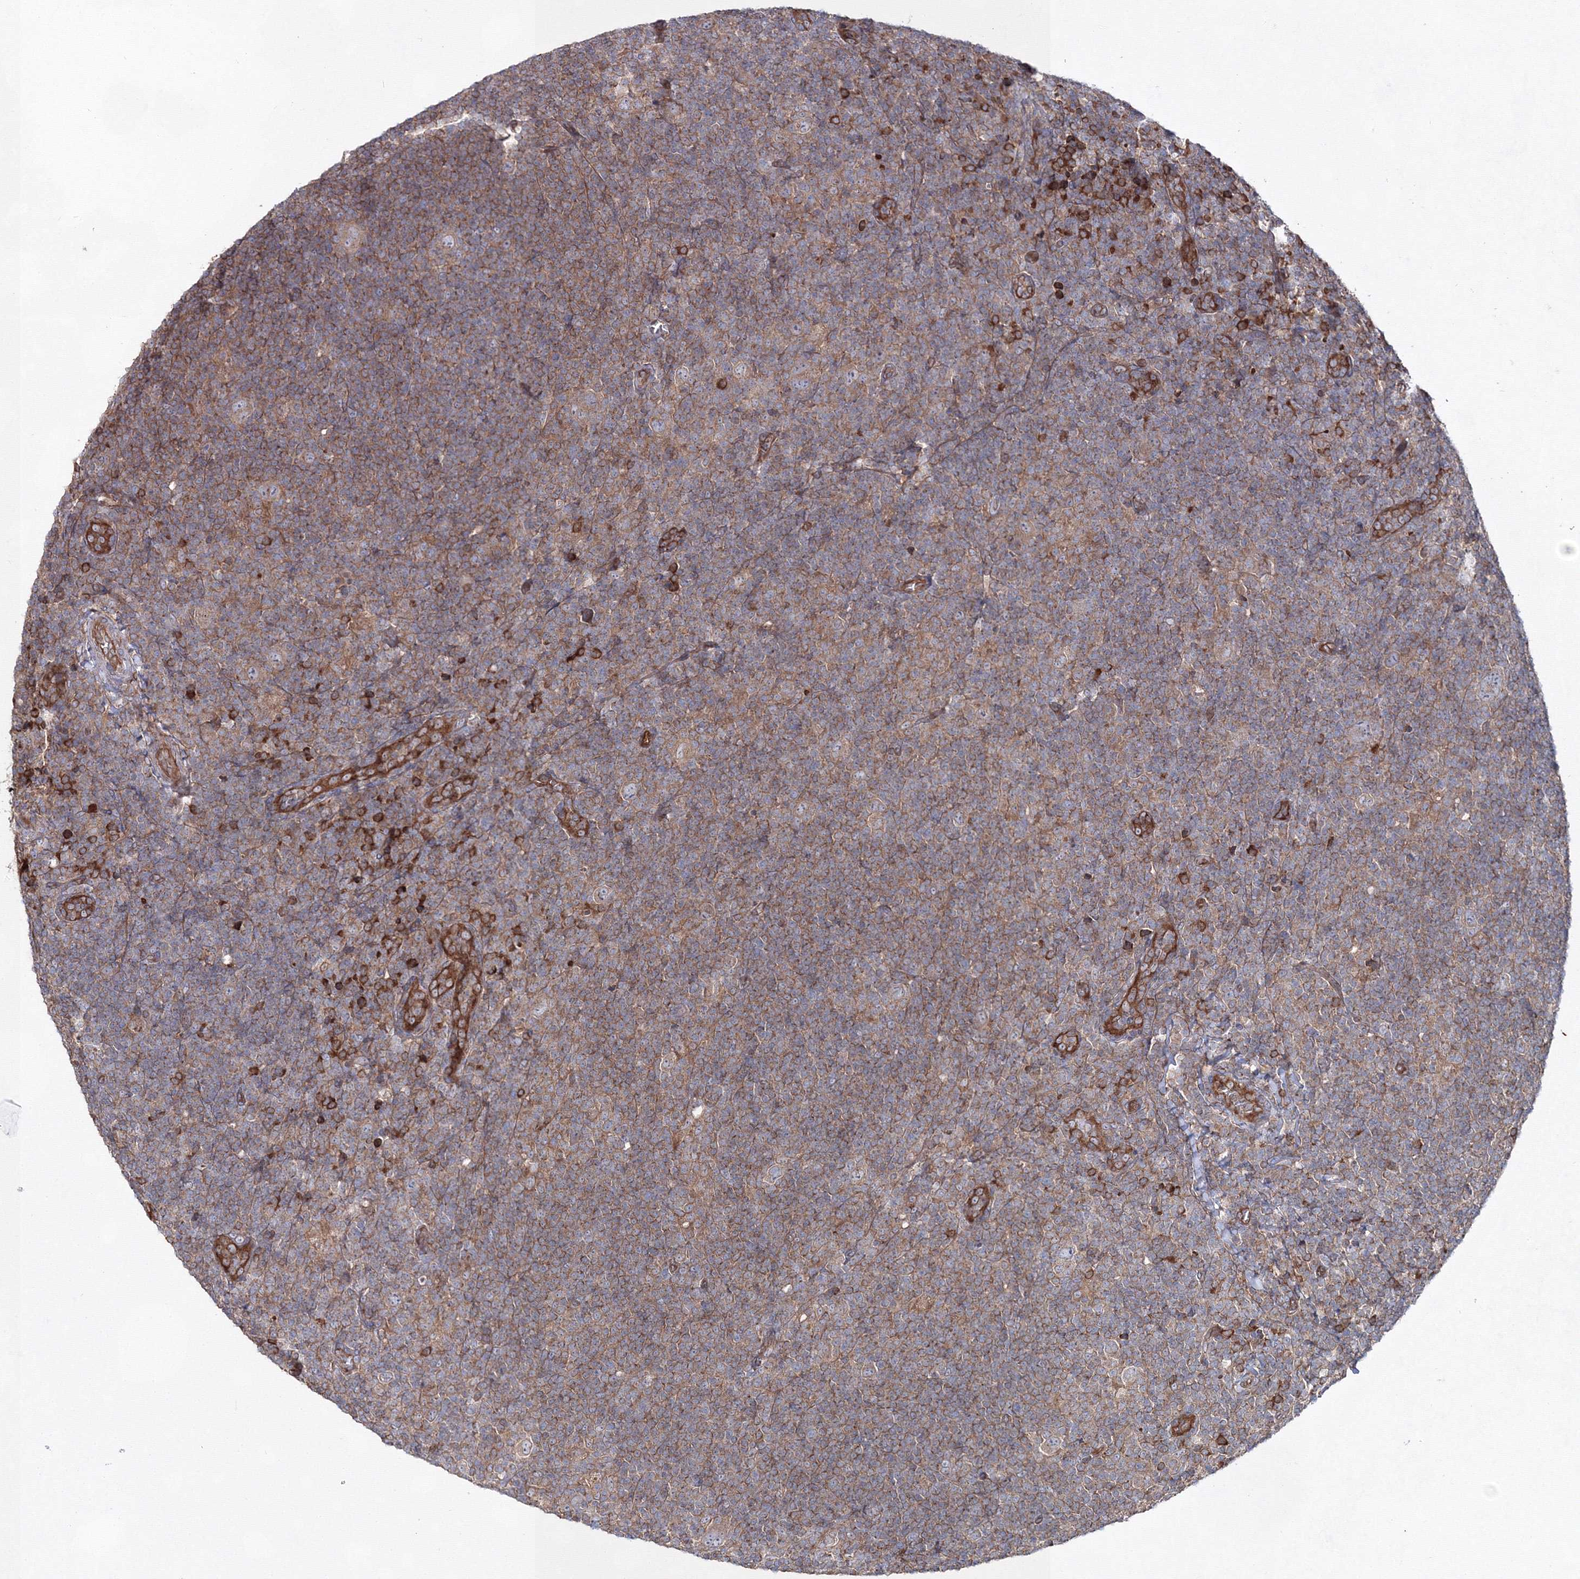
{"staining": {"intensity": "weak", "quantity": "25%-75%", "location": "cytoplasmic/membranous"}, "tissue": "lymphoma", "cell_type": "Tumor cells", "image_type": "cancer", "snomed": [{"axis": "morphology", "description": "Hodgkin's disease, NOS"}, {"axis": "topography", "description": "Lymph node"}], "caption": "Immunohistochemistry (IHC) histopathology image of human Hodgkin's disease stained for a protein (brown), which reveals low levels of weak cytoplasmic/membranous staining in approximately 25%-75% of tumor cells.", "gene": "EXOC6", "patient": {"sex": "female", "age": 57}}